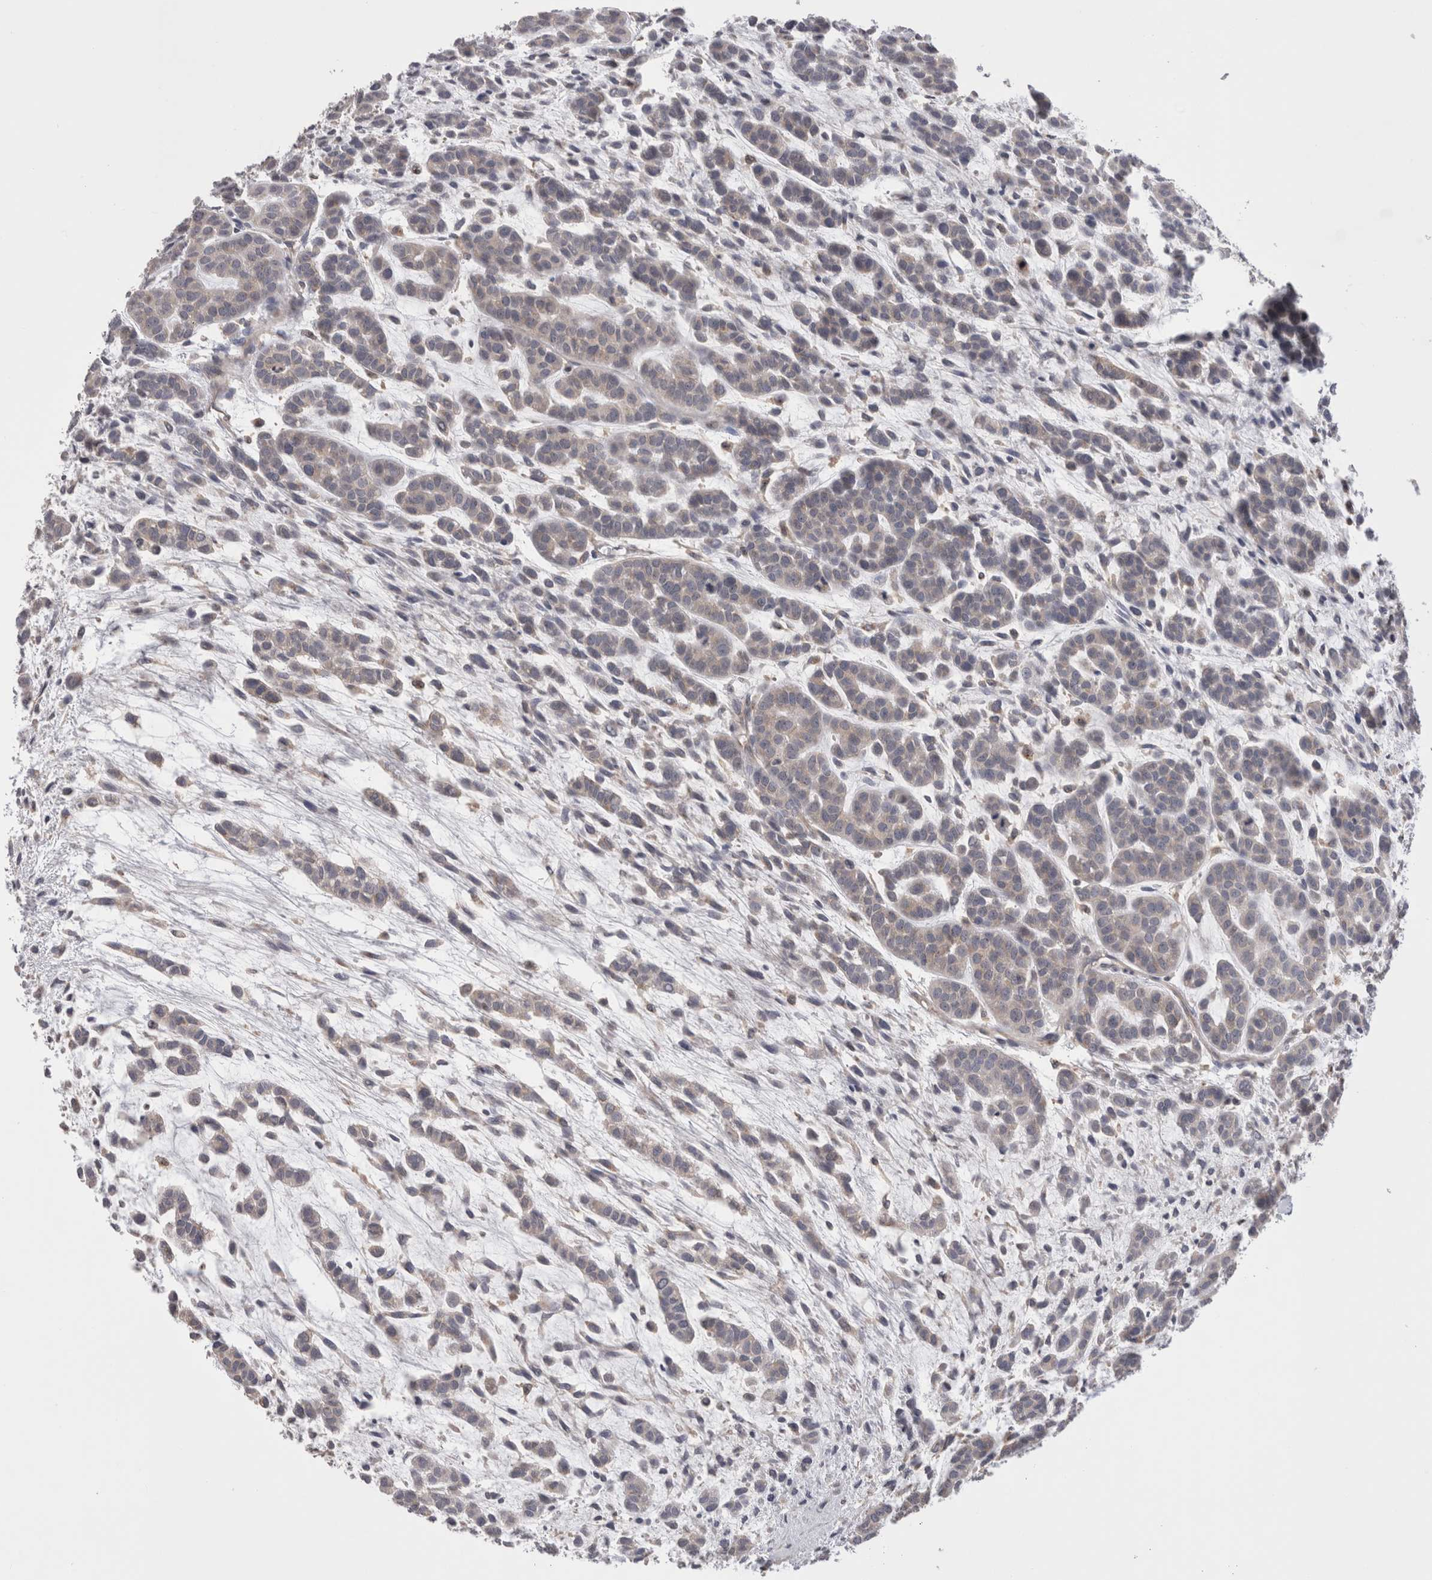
{"staining": {"intensity": "weak", "quantity": "<25%", "location": "cytoplasmic/membranous"}, "tissue": "head and neck cancer", "cell_type": "Tumor cells", "image_type": "cancer", "snomed": [{"axis": "morphology", "description": "Adenocarcinoma, NOS"}, {"axis": "morphology", "description": "Adenoma, NOS"}, {"axis": "topography", "description": "Head-Neck"}], "caption": "Histopathology image shows no protein positivity in tumor cells of adenocarcinoma (head and neck) tissue.", "gene": "DCTN6", "patient": {"sex": "female", "age": 55}}